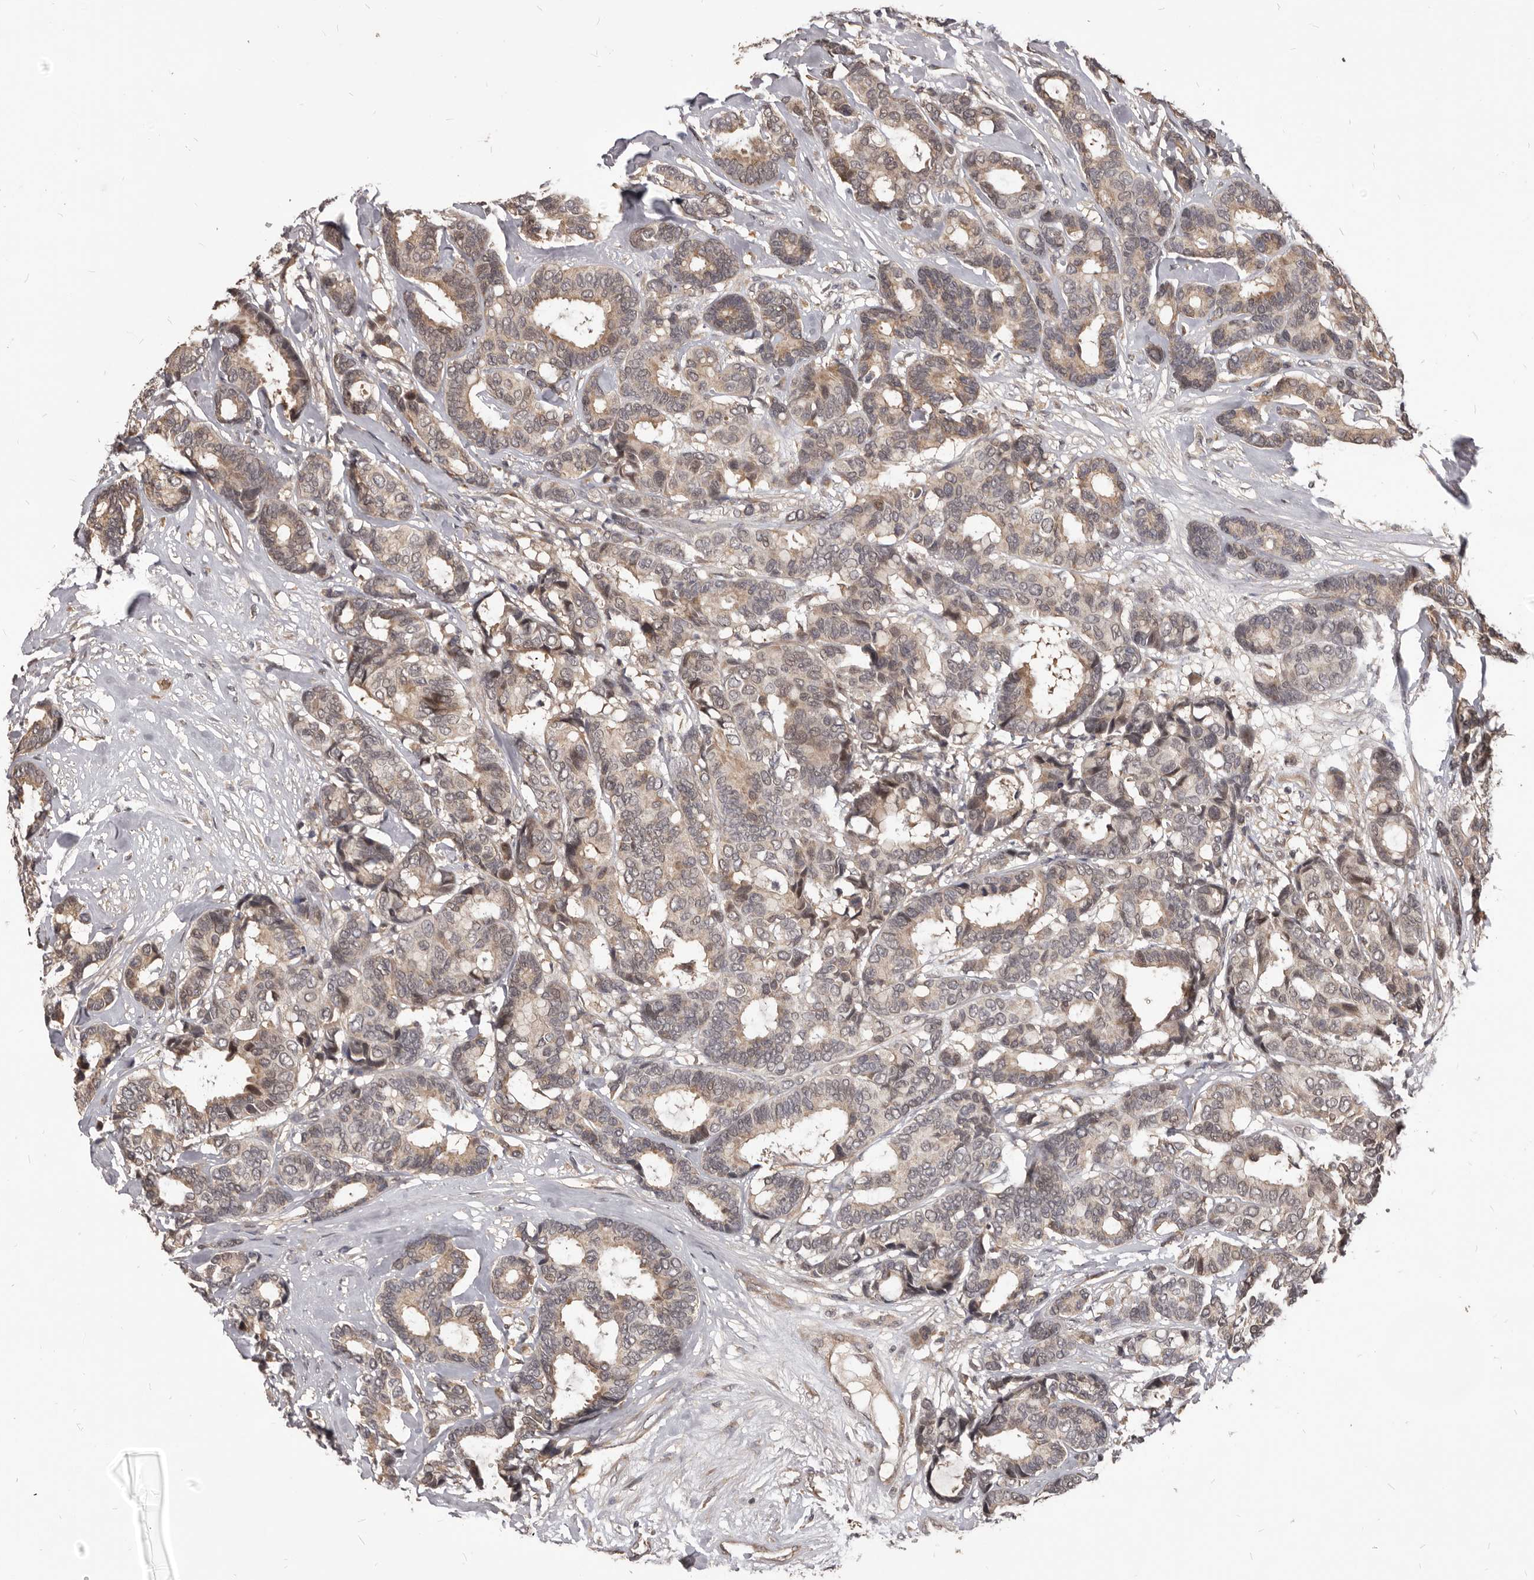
{"staining": {"intensity": "weak", "quantity": ">75%", "location": "cytoplasmic/membranous"}, "tissue": "breast cancer", "cell_type": "Tumor cells", "image_type": "cancer", "snomed": [{"axis": "morphology", "description": "Duct carcinoma"}, {"axis": "topography", "description": "Breast"}], "caption": "IHC micrograph of breast invasive ductal carcinoma stained for a protein (brown), which exhibits low levels of weak cytoplasmic/membranous expression in about >75% of tumor cells.", "gene": "GABPB2", "patient": {"sex": "female", "age": 87}}